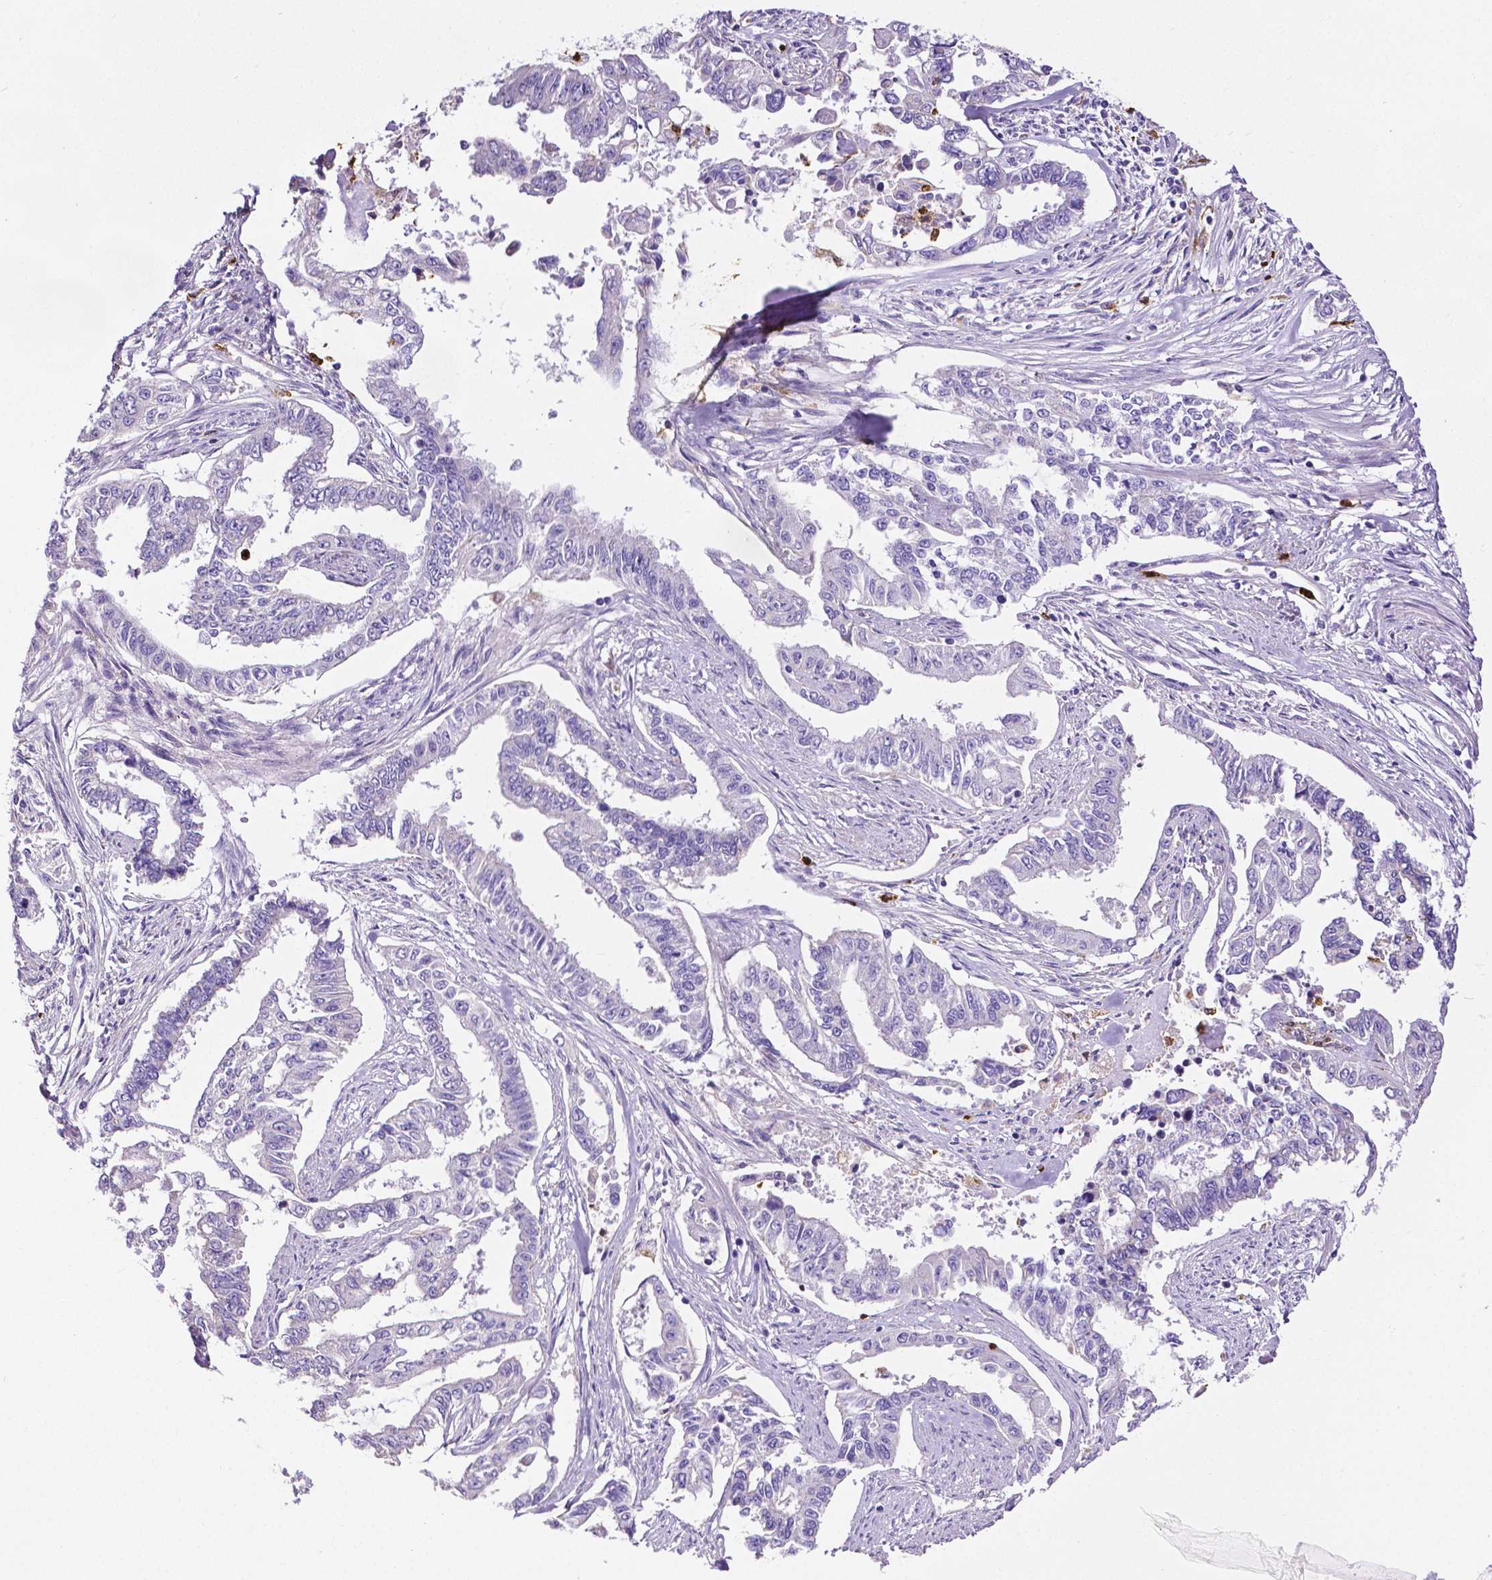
{"staining": {"intensity": "negative", "quantity": "none", "location": "none"}, "tissue": "endometrial cancer", "cell_type": "Tumor cells", "image_type": "cancer", "snomed": [{"axis": "morphology", "description": "Adenocarcinoma, NOS"}, {"axis": "topography", "description": "Uterus"}], "caption": "Immunohistochemistry histopathology image of human endometrial cancer stained for a protein (brown), which demonstrates no expression in tumor cells. (DAB (3,3'-diaminobenzidine) IHC with hematoxylin counter stain).", "gene": "MMP9", "patient": {"sex": "female", "age": 59}}